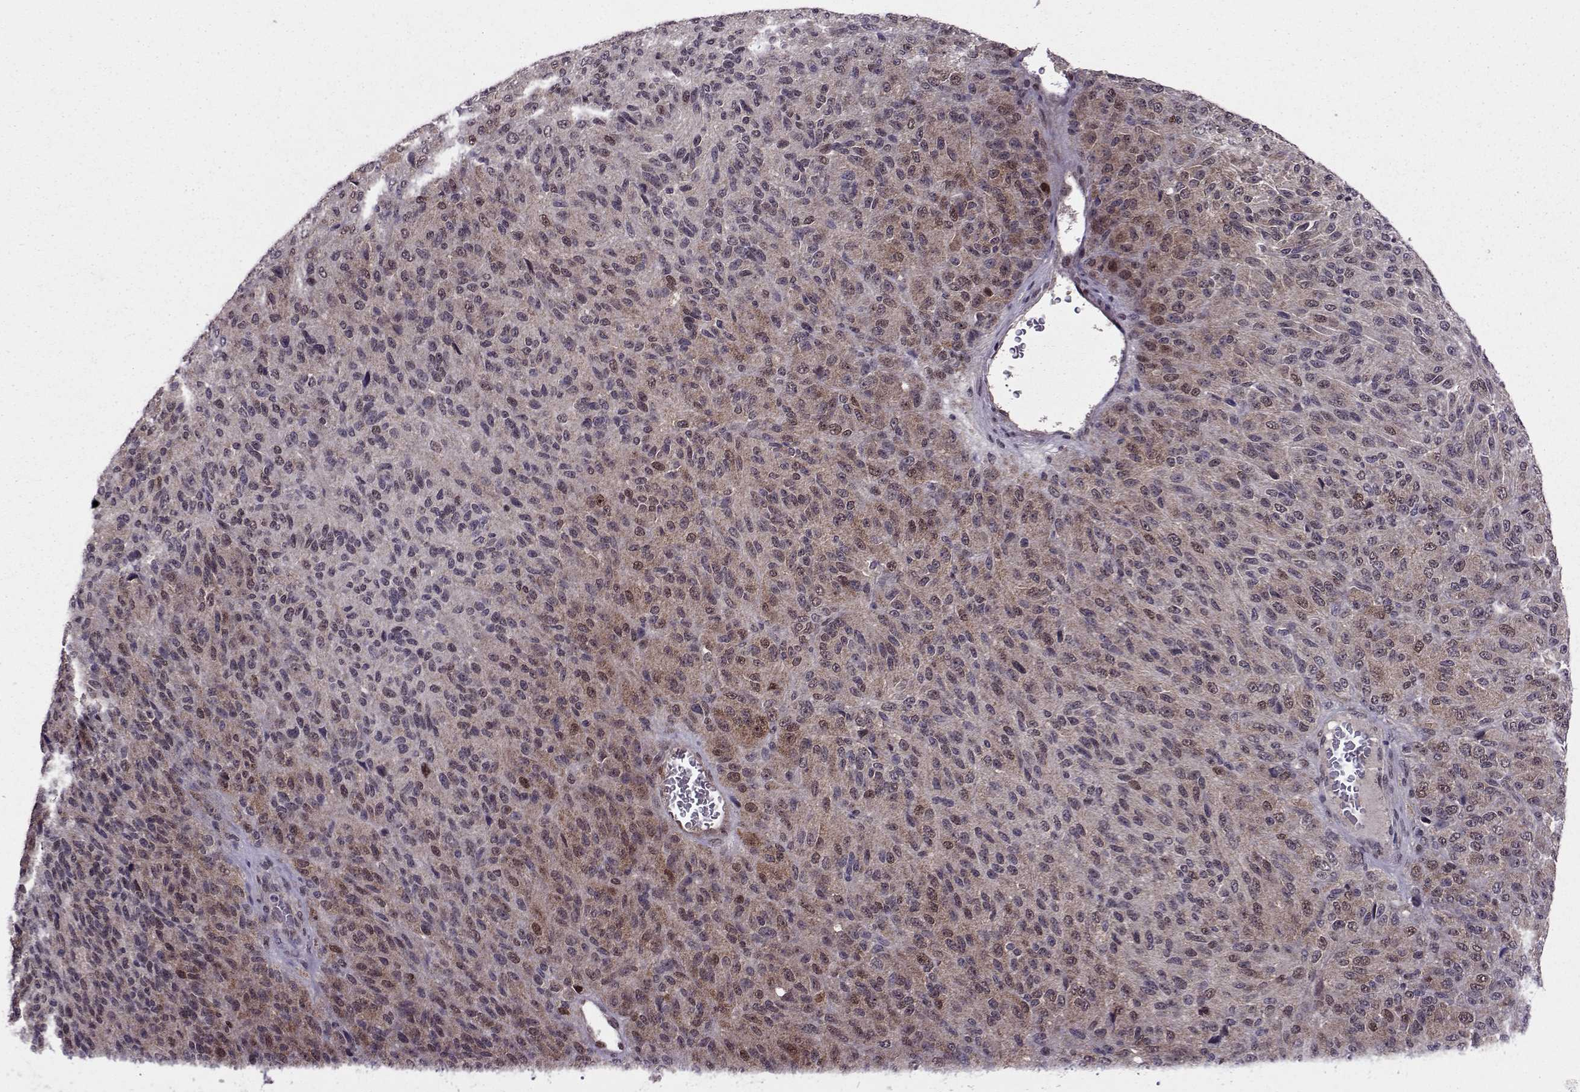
{"staining": {"intensity": "weak", "quantity": "25%-75%", "location": "cytoplasmic/membranous,nuclear"}, "tissue": "melanoma", "cell_type": "Tumor cells", "image_type": "cancer", "snomed": [{"axis": "morphology", "description": "Malignant melanoma, Metastatic site"}, {"axis": "topography", "description": "Brain"}], "caption": "Protein expression analysis of melanoma displays weak cytoplasmic/membranous and nuclear staining in about 25%-75% of tumor cells.", "gene": "CDK4", "patient": {"sex": "female", "age": 56}}